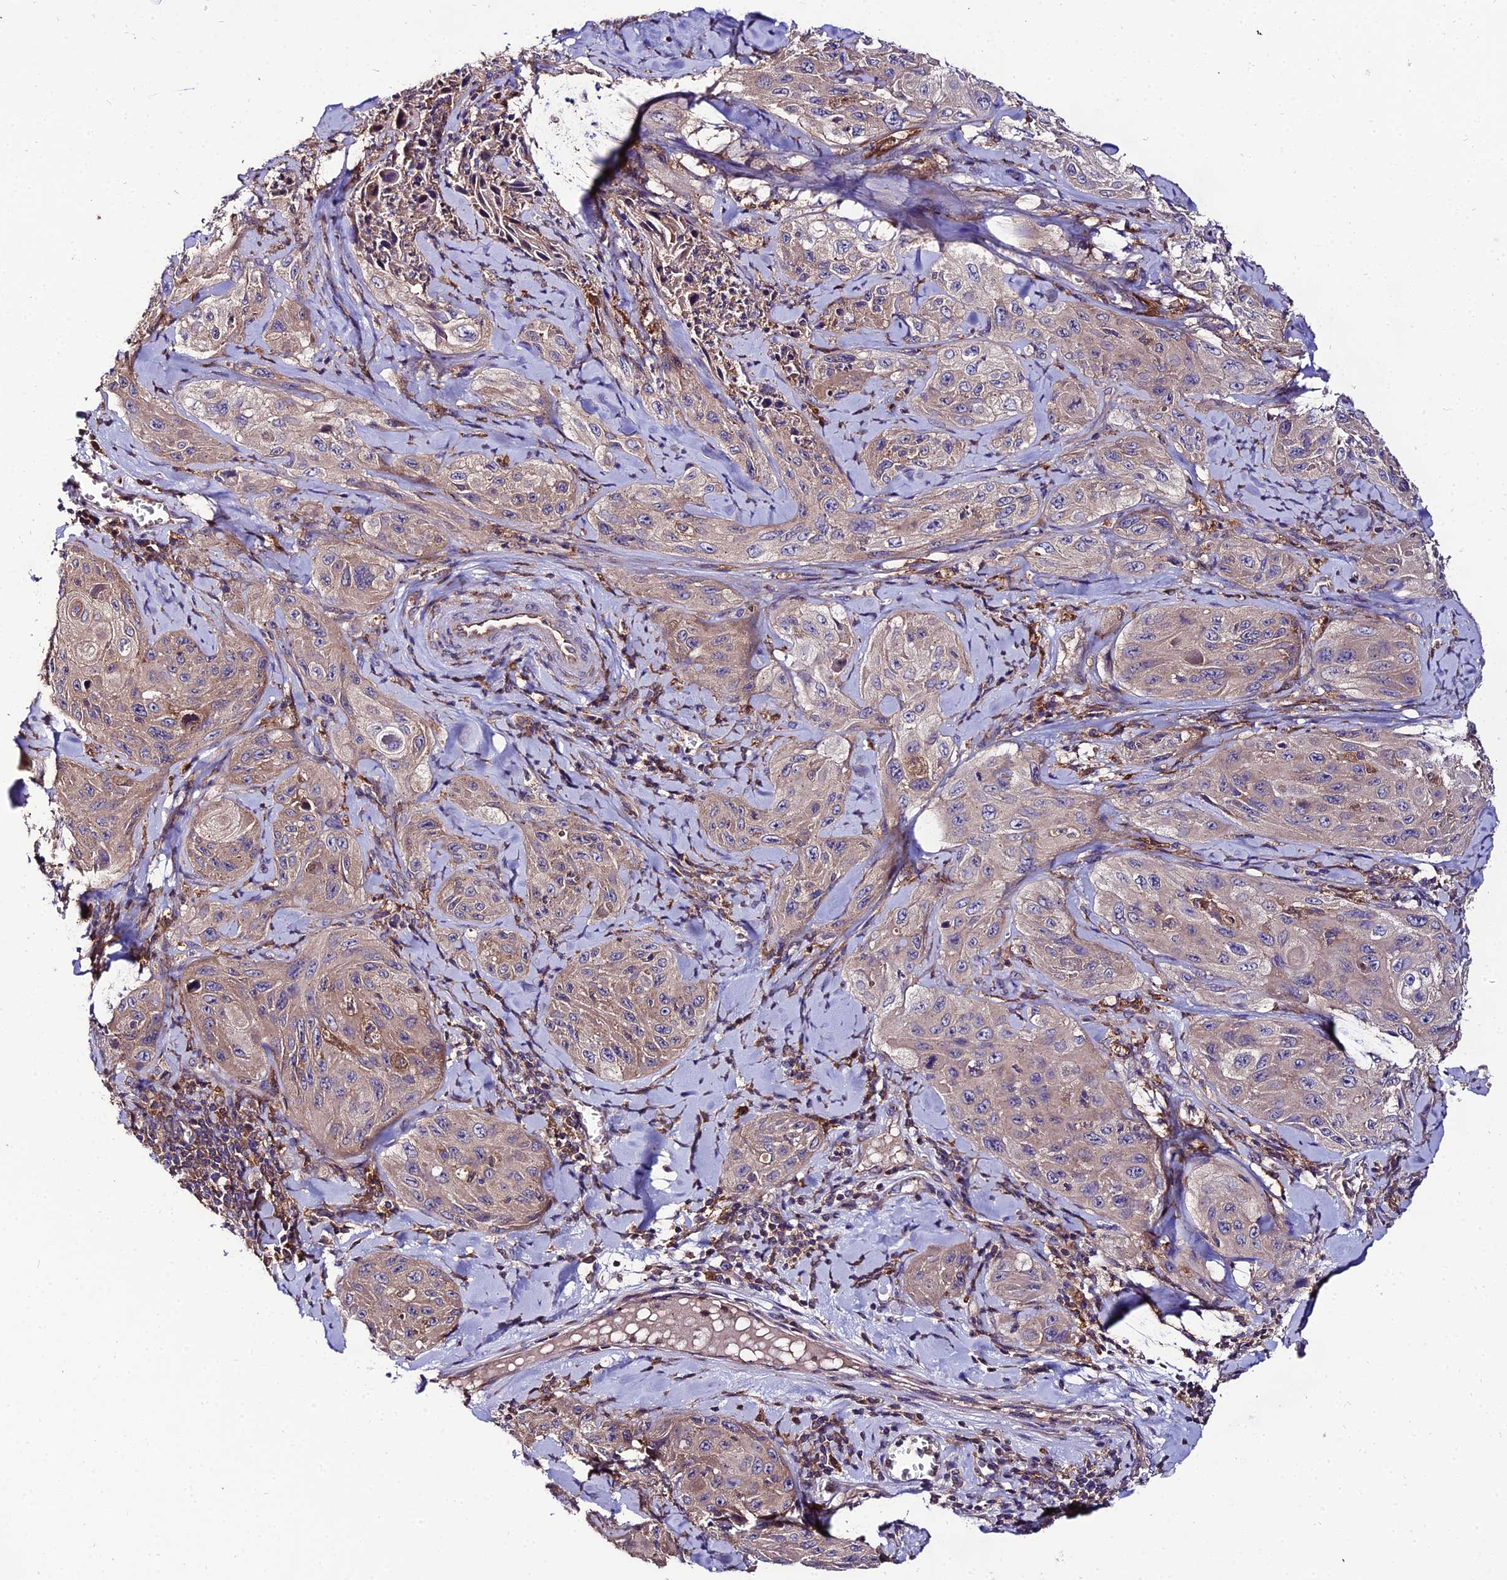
{"staining": {"intensity": "weak", "quantity": "25%-75%", "location": "cytoplasmic/membranous"}, "tissue": "cervical cancer", "cell_type": "Tumor cells", "image_type": "cancer", "snomed": [{"axis": "morphology", "description": "Squamous cell carcinoma, NOS"}, {"axis": "topography", "description": "Cervix"}], "caption": "Immunohistochemical staining of squamous cell carcinoma (cervical) reveals weak cytoplasmic/membranous protein positivity in approximately 25%-75% of tumor cells.", "gene": "C2orf69", "patient": {"sex": "female", "age": 42}}